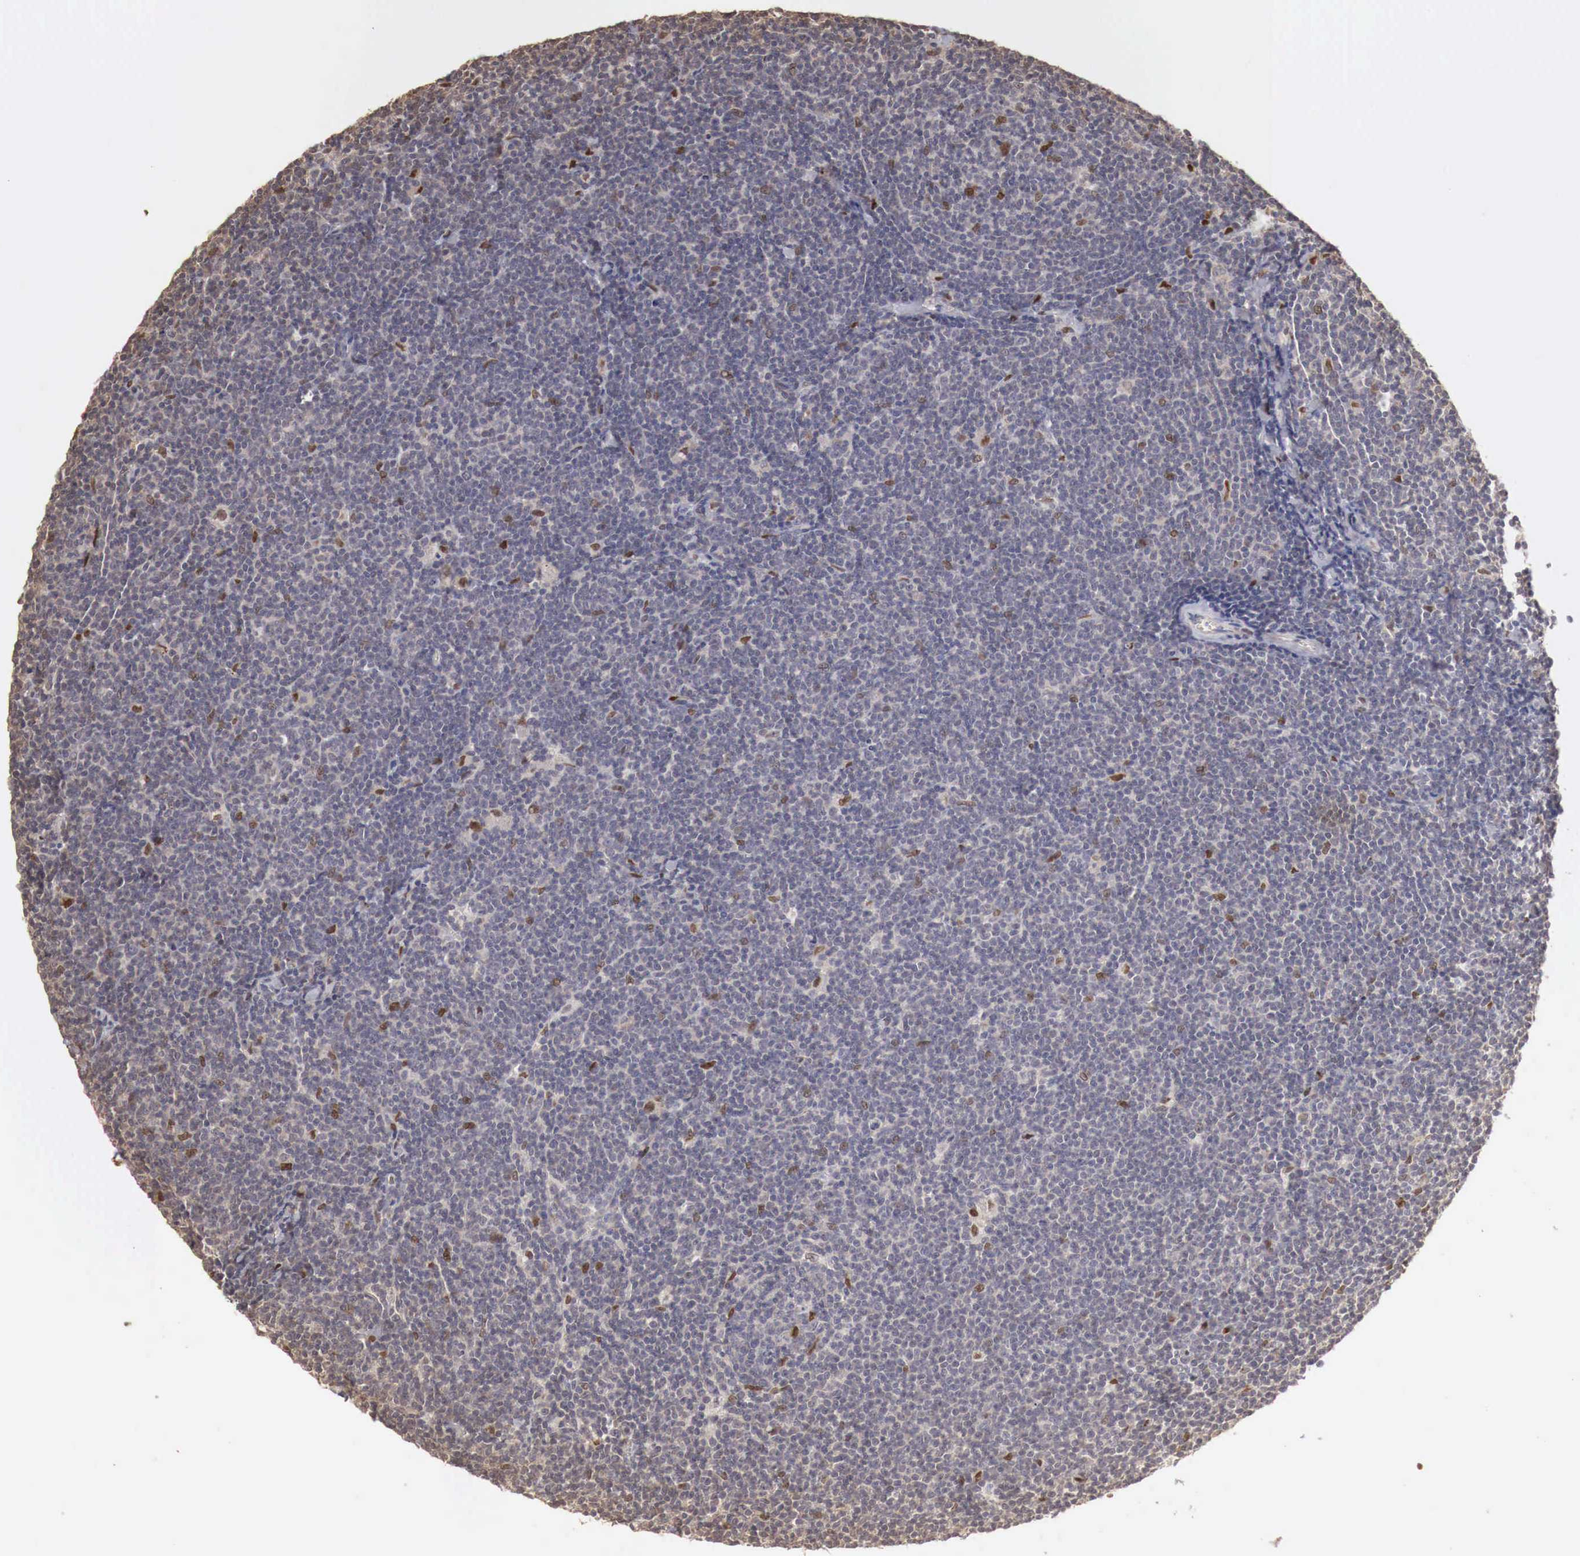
{"staining": {"intensity": "moderate", "quantity": "<25%", "location": "nuclear"}, "tissue": "lymphoma", "cell_type": "Tumor cells", "image_type": "cancer", "snomed": [{"axis": "morphology", "description": "Malignant lymphoma, non-Hodgkin's type, Low grade"}, {"axis": "topography", "description": "Lymph node"}], "caption": "Malignant lymphoma, non-Hodgkin's type (low-grade) stained for a protein reveals moderate nuclear positivity in tumor cells.", "gene": "KHDRBS2", "patient": {"sex": "male", "age": 65}}